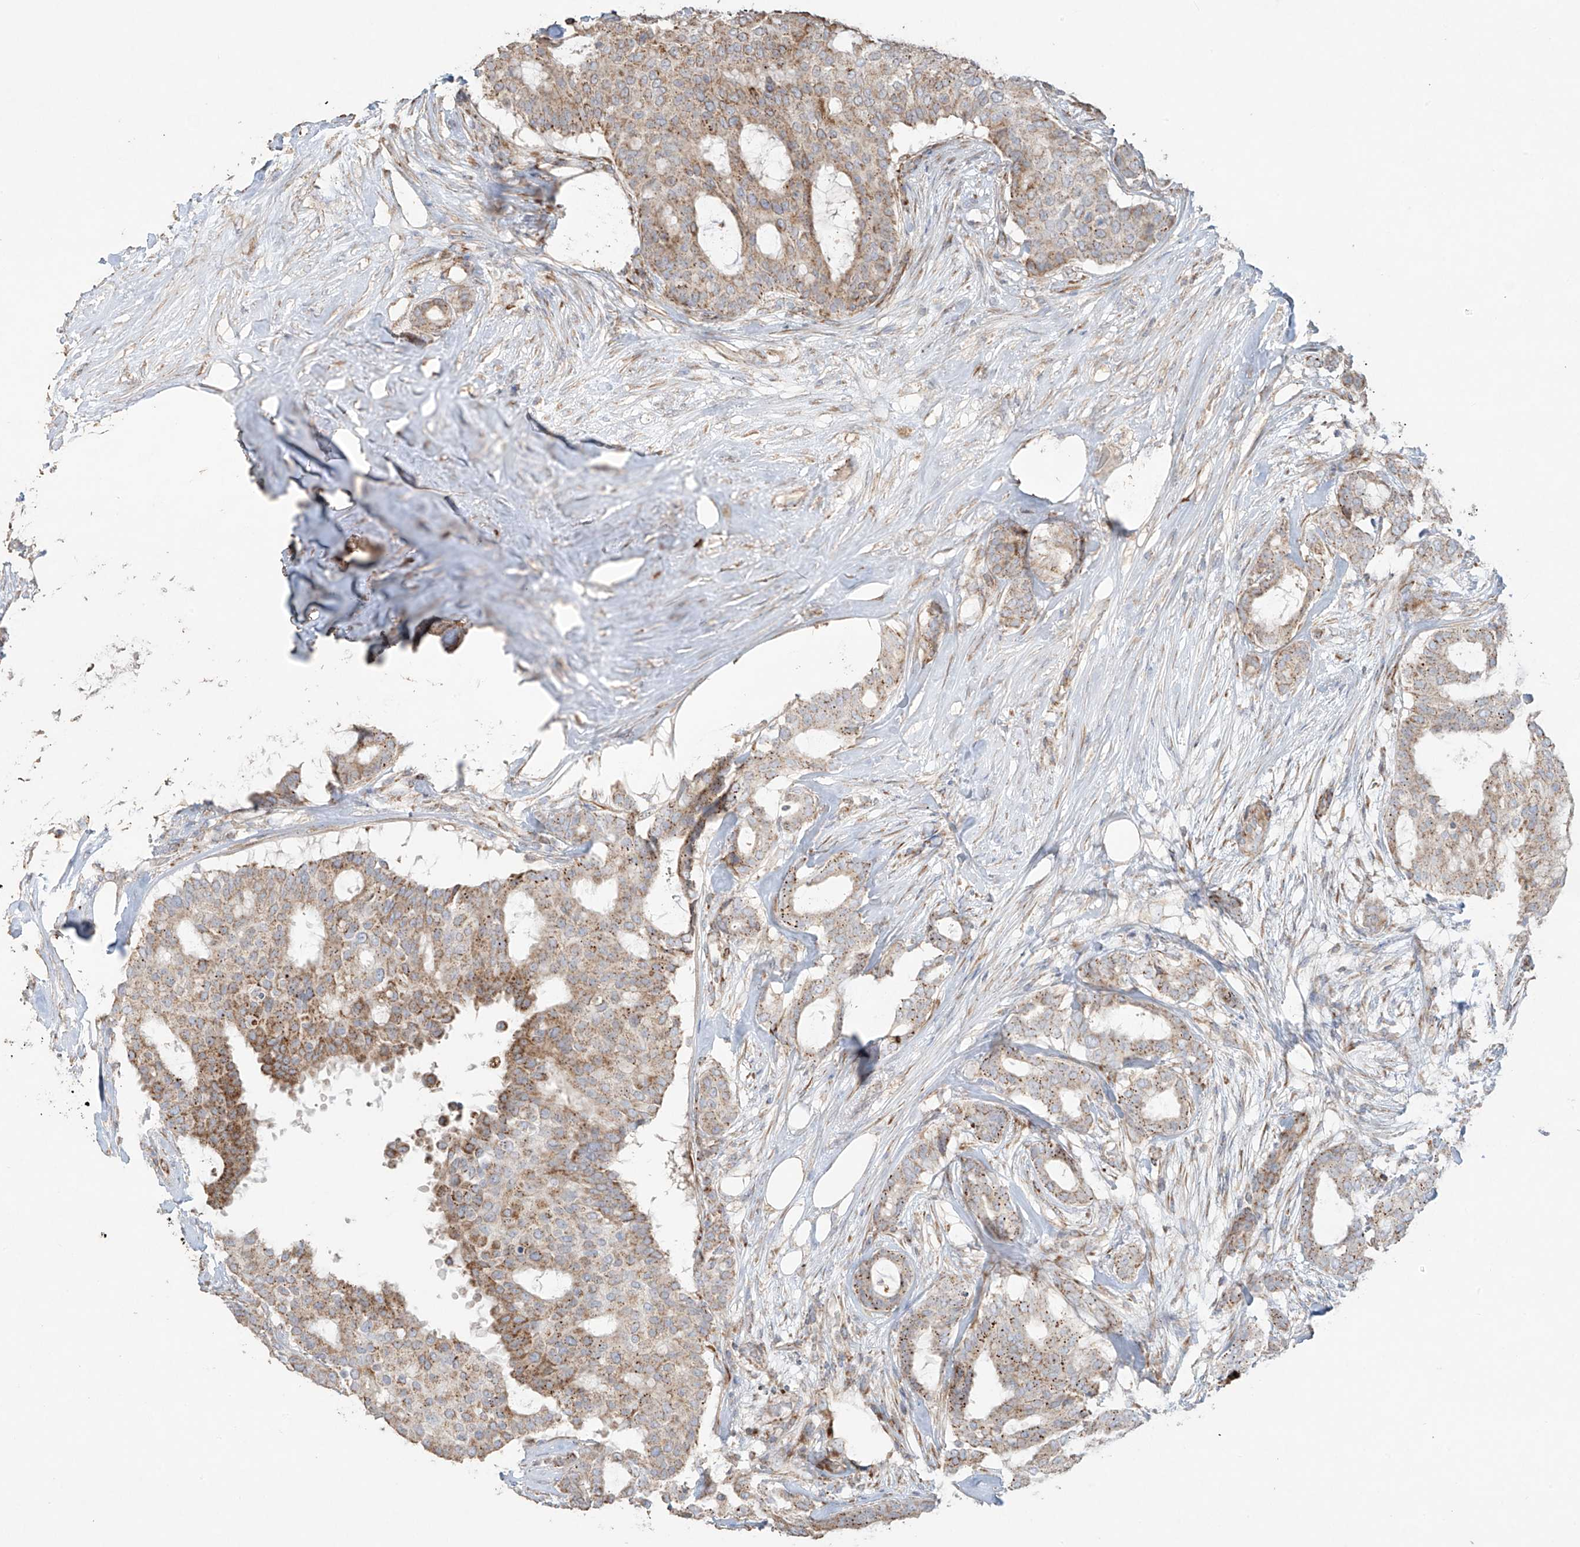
{"staining": {"intensity": "moderate", "quantity": "25%-75%", "location": "cytoplasmic/membranous"}, "tissue": "breast cancer", "cell_type": "Tumor cells", "image_type": "cancer", "snomed": [{"axis": "morphology", "description": "Duct carcinoma"}, {"axis": "topography", "description": "Breast"}], "caption": "Immunohistochemistry staining of breast cancer, which demonstrates medium levels of moderate cytoplasmic/membranous staining in approximately 25%-75% of tumor cells indicating moderate cytoplasmic/membranous protein positivity. The staining was performed using DAB (brown) for protein detection and nuclei were counterstained in hematoxylin (blue).", "gene": "COLGALT2", "patient": {"sex": "female", "age": 75}}